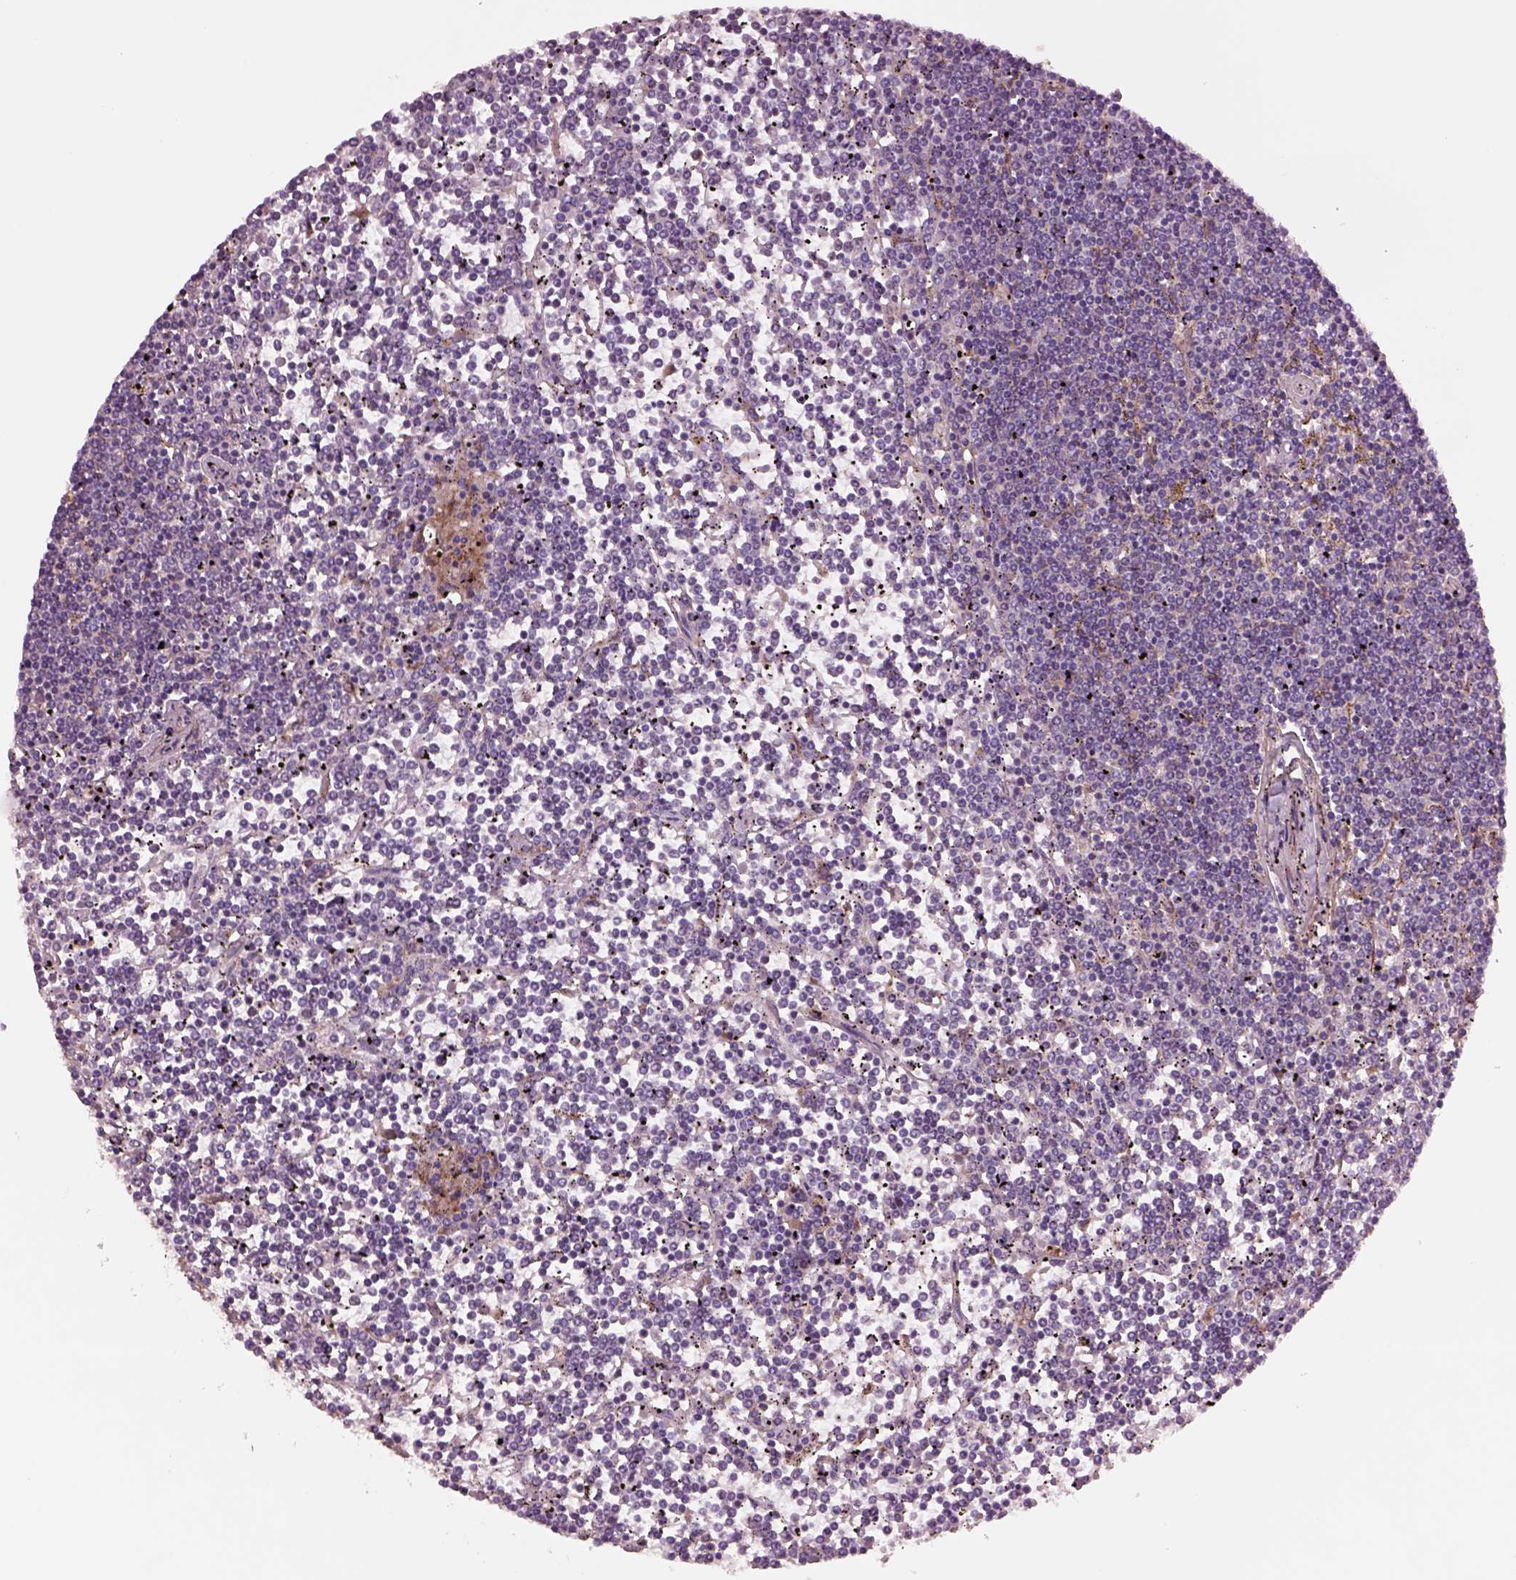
{"staining": {"intensity": "negative", "quantity": "none", "location": "none"}, "tissue": "lymphoma", "cell_type": "Tumor cells", "image_type": "cancer", "snomed": [{"axis": "morphology", "description": "Malignant lymphoma, non-Hodgkin's type, Low grade"}, {"axis": "topography", "description": "Spleen"}], "caption": "Tumor cells show no significant protein staining in lymphoma. (DAB immunohistochemistry (IHC) with hematoxylin counter stain).", "gene": "SEC23A", "patient": {"sex": "female", "age": 19}}